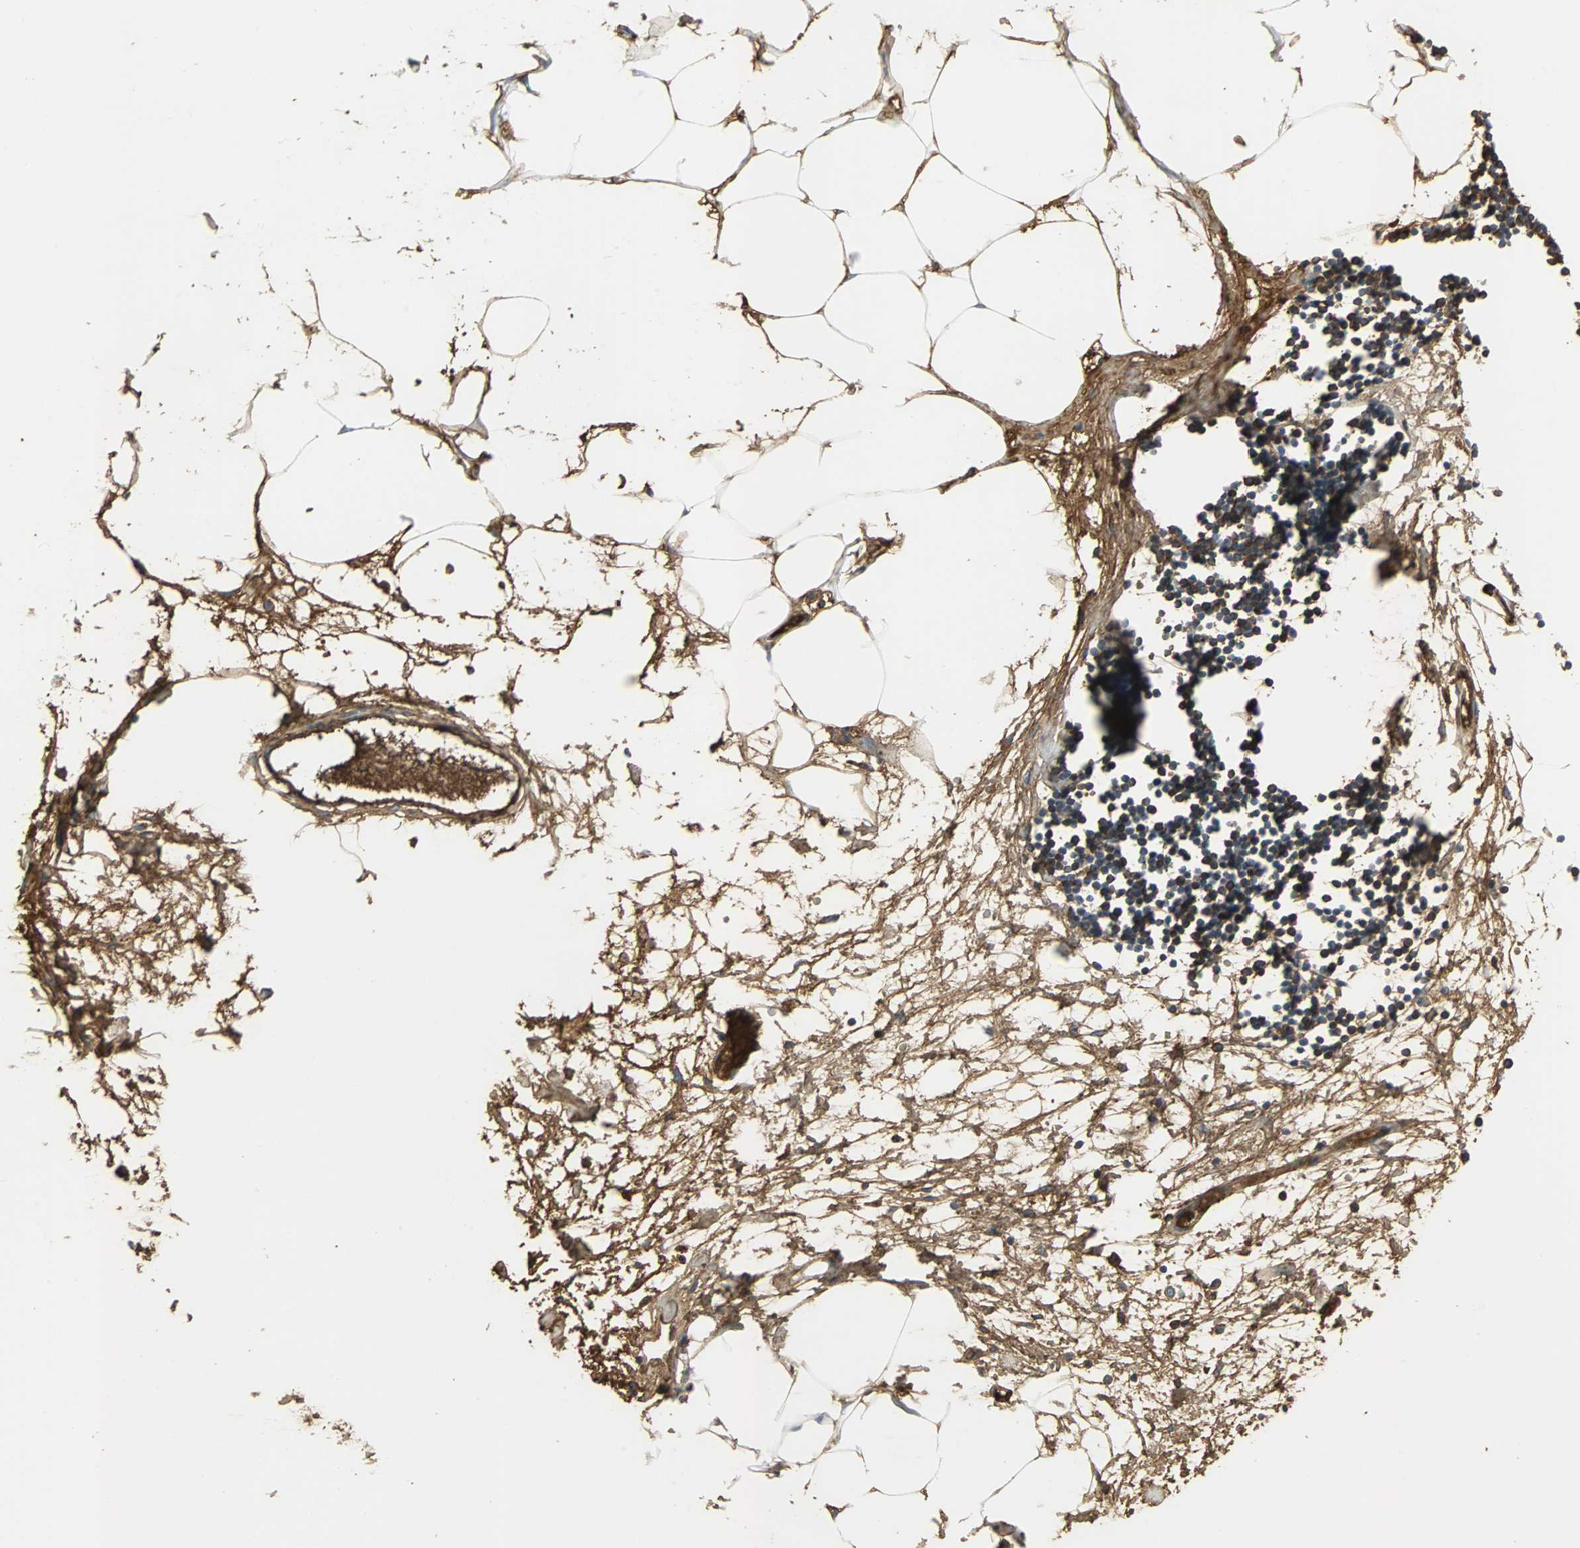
{"staining": {"intensity": "moderate", "quantity": ">75%", "location": "cytoplasmic/membranous"}, "tissue": "adipose tissue", "cell_type": "Adipocytes", "image_type": "normal", "snomed": [{"axis": "morphology", "description": "Normal tissue, NOS"}, {"axis": "morphology", "description": "Adenocarcinoma, NOS"}, {"axis": "topography", "description": "Colon"}, {"axis": "topography", "description": "Peripheral nerve tissue"}], "caption": "A high-resolution image shows immunohistochemistry (IHC) staining of unremarkable adipose tissue, which shows moderate cytoplasmic/membranous staining in about >75% of adipocytes.", "gene": "IGHA1", "patient": {"sex": "male", "age": 14}}